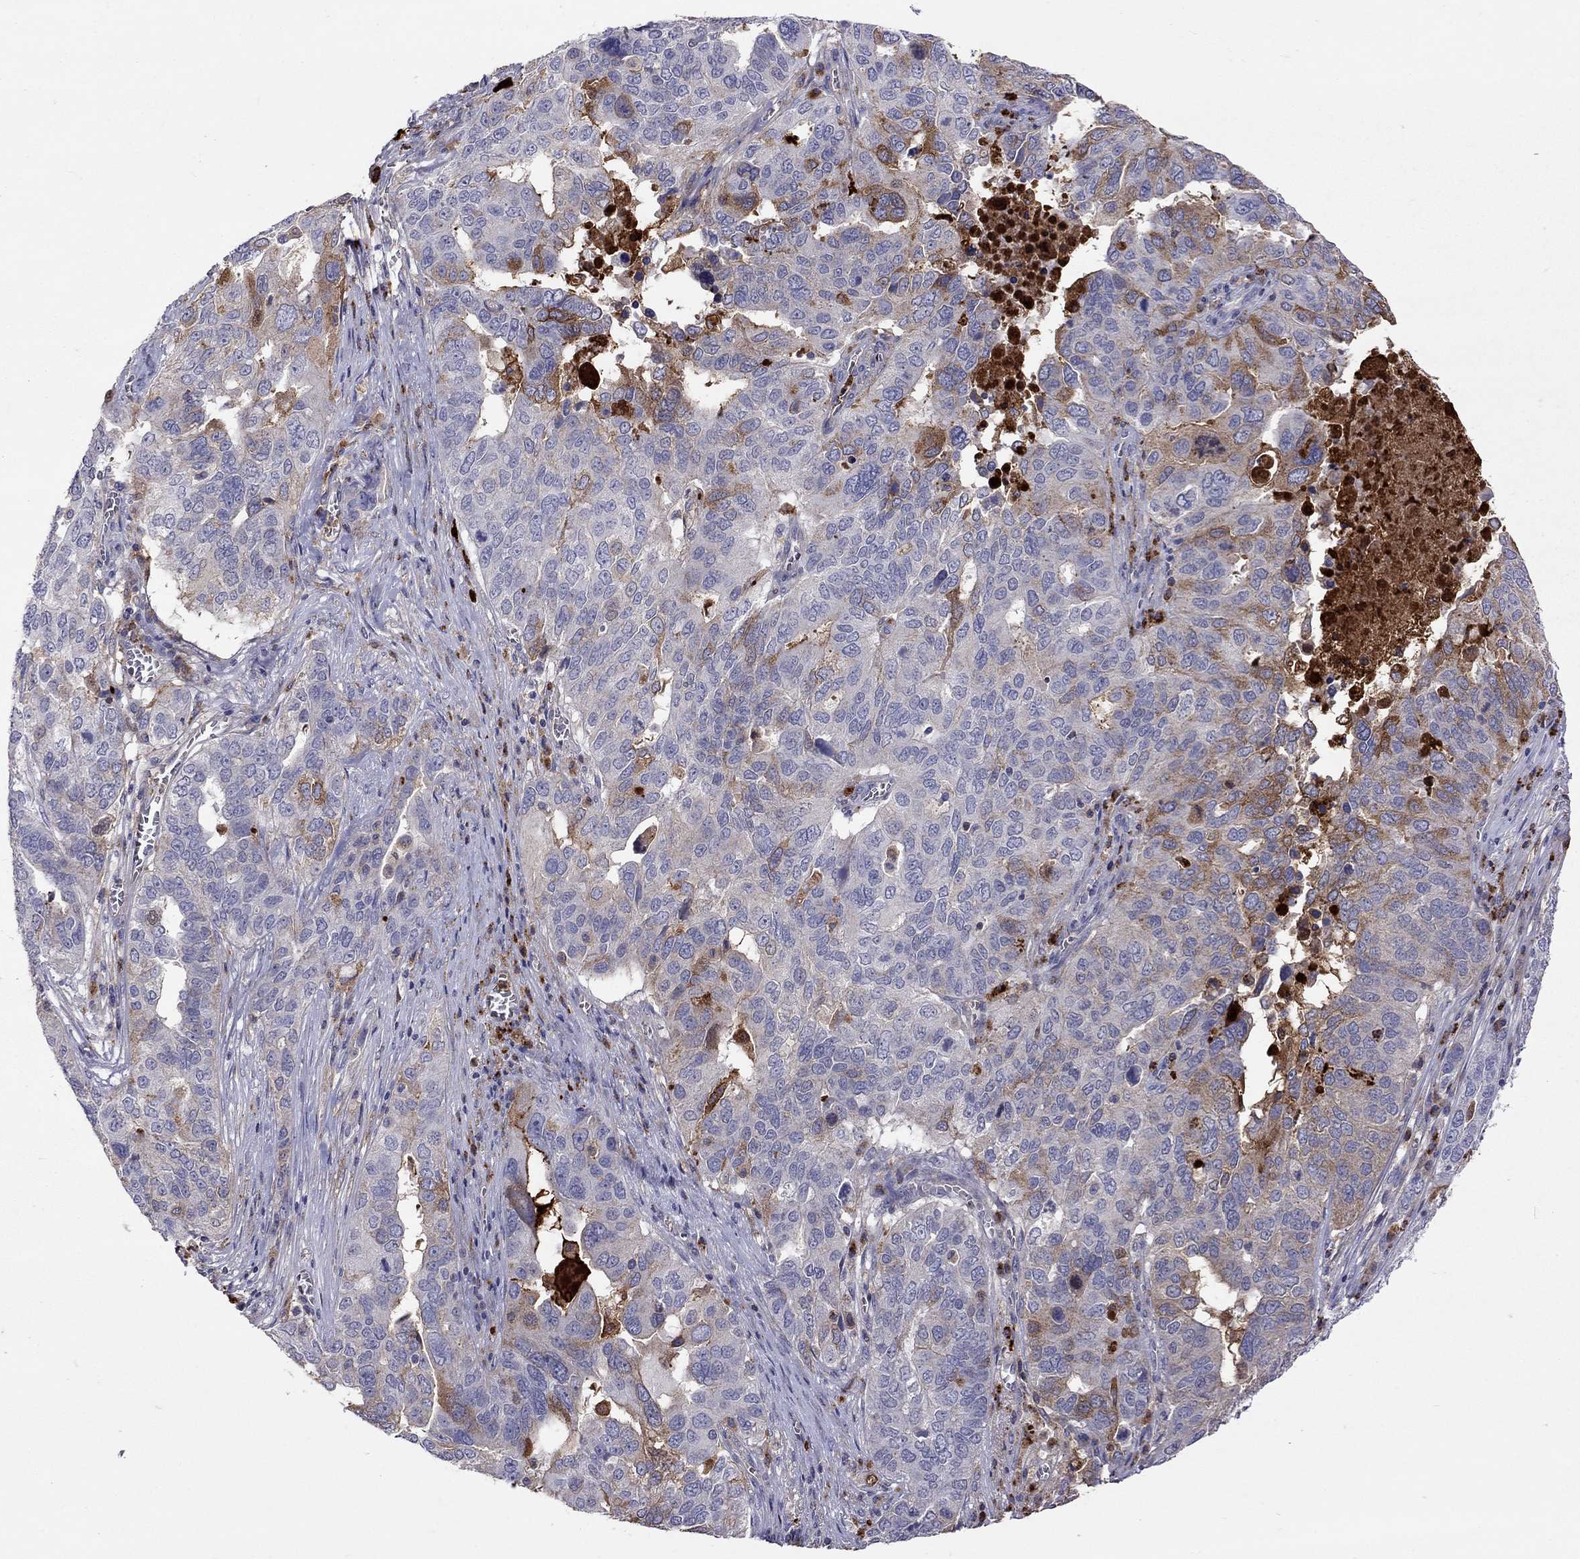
{"staining": {"intensity": "moderate", "quantity": "<25%", "location": "cytoplasmic/membranous"}, "tissue": "ovarian cancer", "cell_type": "Tumor cells", "image_type": "cancer", "snomed": [{"axis": "morphology", "description": "Carcinoma, endometroid"}, {"axis": "topography", "description": "Soft tissue"}, {"axis": "topography", "description": "Ovary"}], "caption": "Protein expression by IHC displays moderate cytoplasmic/membranous positivity in approximately <25% of tumor cells in endometroid carcinoma (ovarian).", "gene": "SERPINA3", "patient": {"sex": "female", "age": 52}}